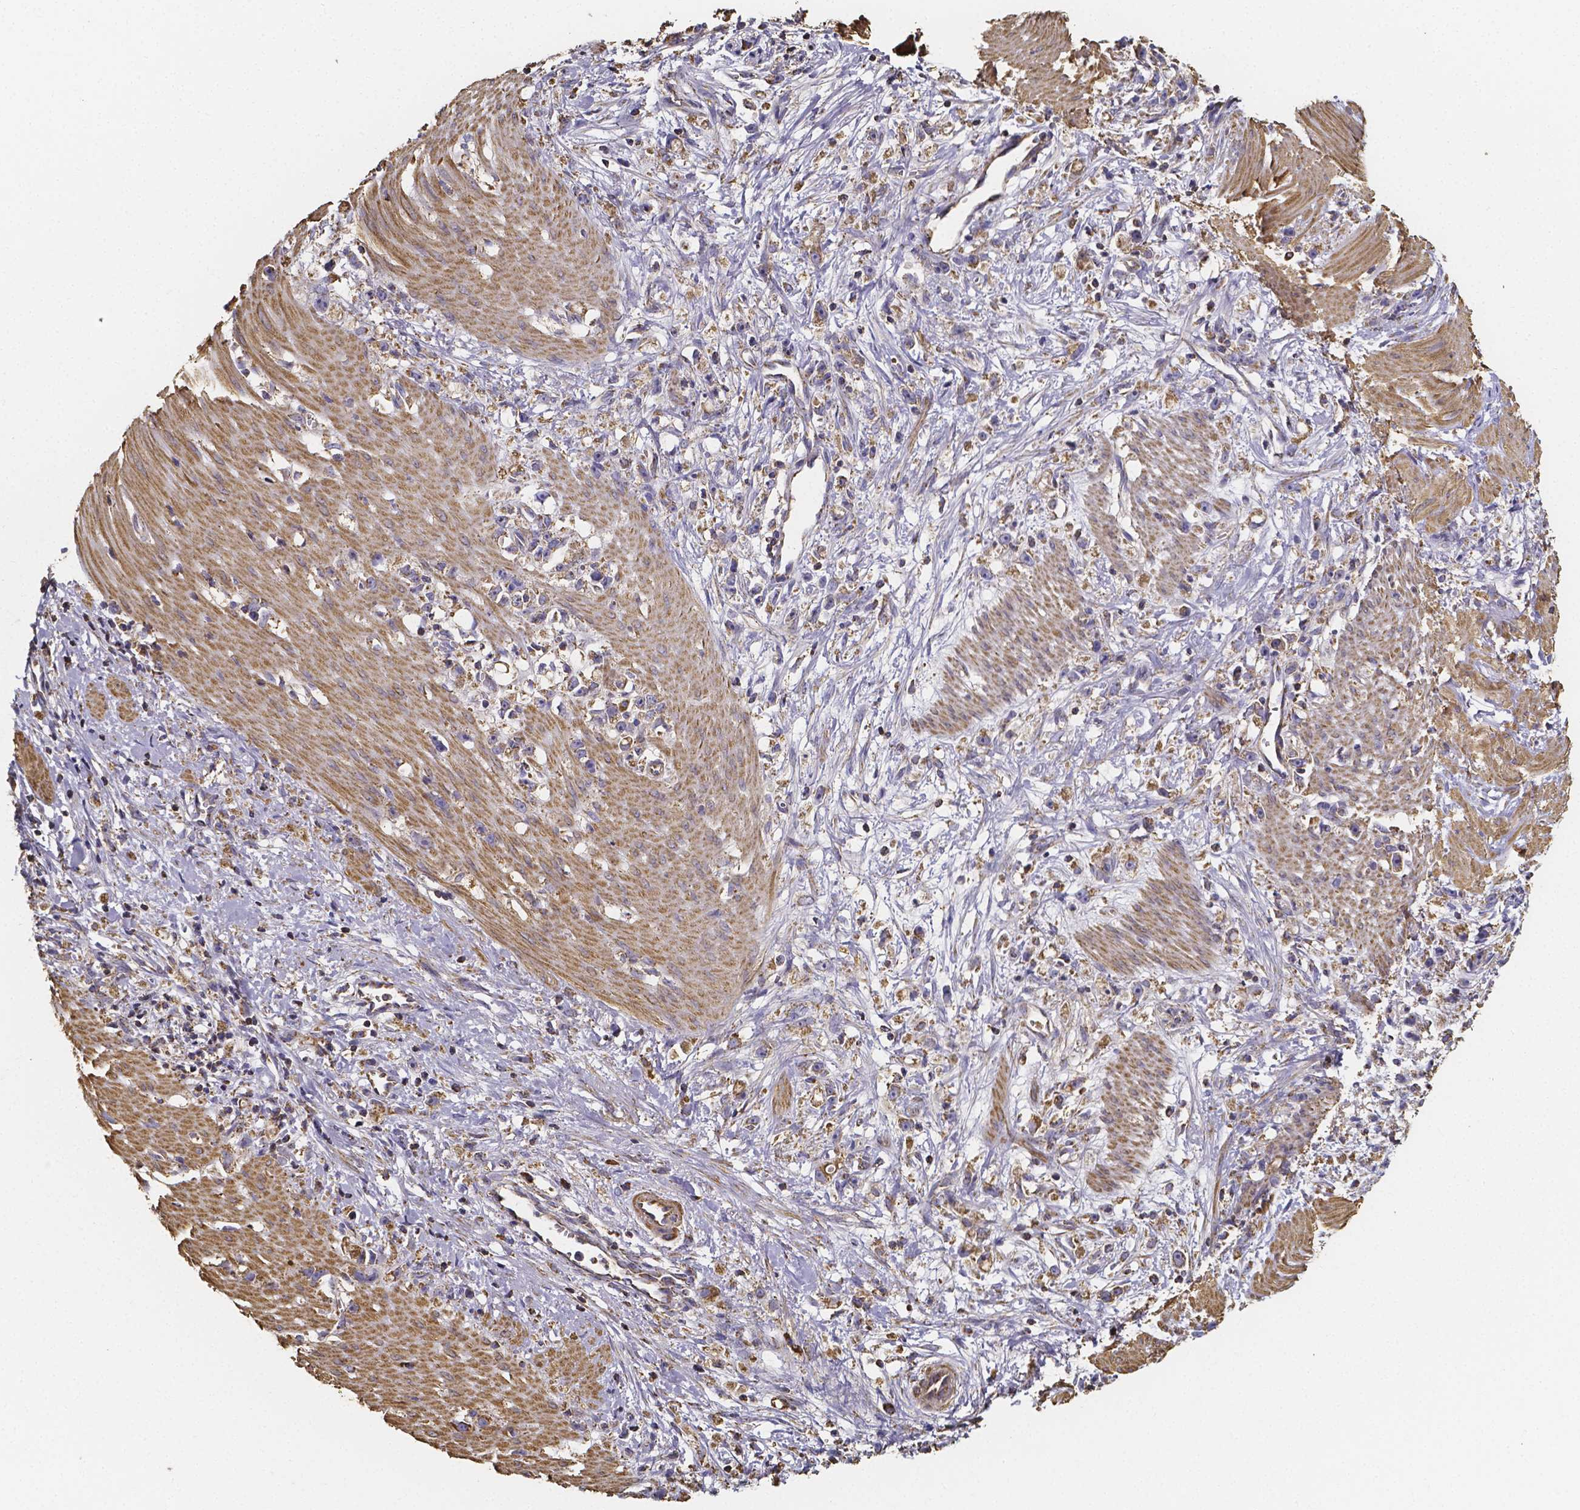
{"staining": {"intensity": "weak", "quantity": ">75%", "location": "cytoplasmic/membranous"}, "tissue": "stomach cancer", "cell_type": "Tumor cells", "image_type": "cancer", "snomed": [{"axis": "morphology", "description": "Adenocarcinoma, NOS"}, {"axis": "topography", "description": "Stomach"}], "caption": "Protein expression by immunohistochemistry displays weak cytoplasmic/membranous staining in approximately >75% of tumor cells in stomach adenocarcinoma. The staining is performed using DAB brown chromogen to label protein expression. The nuclei are counter-stained blue using hematoxylin.", "gene": "SLC35D2", "patient": {"sex": "female", "age": 59}}